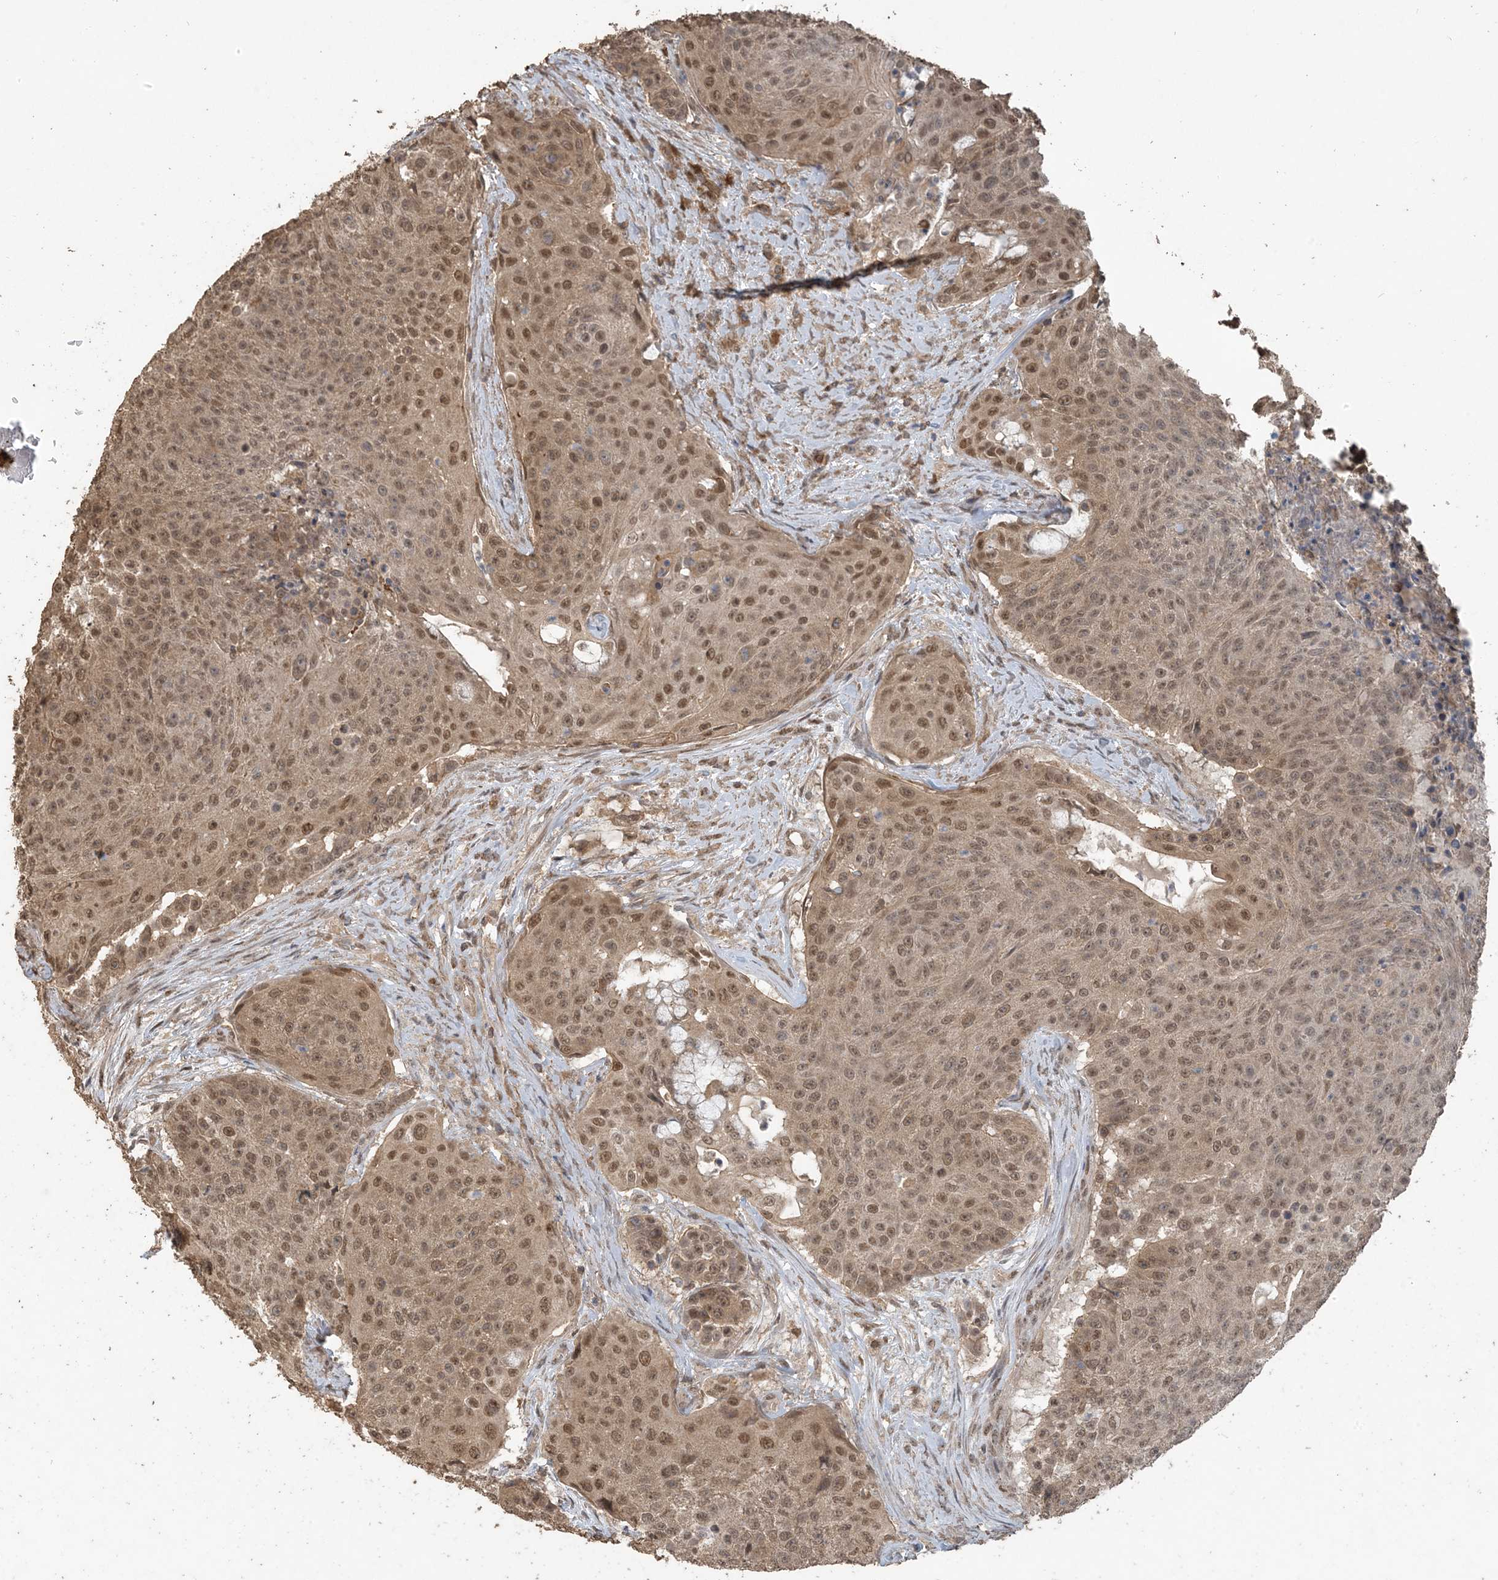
{"staining": {"intensity": "moderate", "quantity": ">75%", "location": "cytoplasmic/membranous,nuclear"}, "tissue": "urothelial cancer", "cell_type": "Tumor cells", "image_type": "cancer", "snomed": [{"axis": "morphology", "description": "Urothelial carcinoma, High grade"}, {"axis": "topography", "description": "Urinary bladder"}], "caption": "Urothelial carcinoma (high-grade) stained for a protein (brown) displays moderate cytoplasmic/membranous and nuclear positive positivity in about >75% of tumor cells.", "gene": "ZC3H12A", "patient": {"sex": "female", "age": 63}}